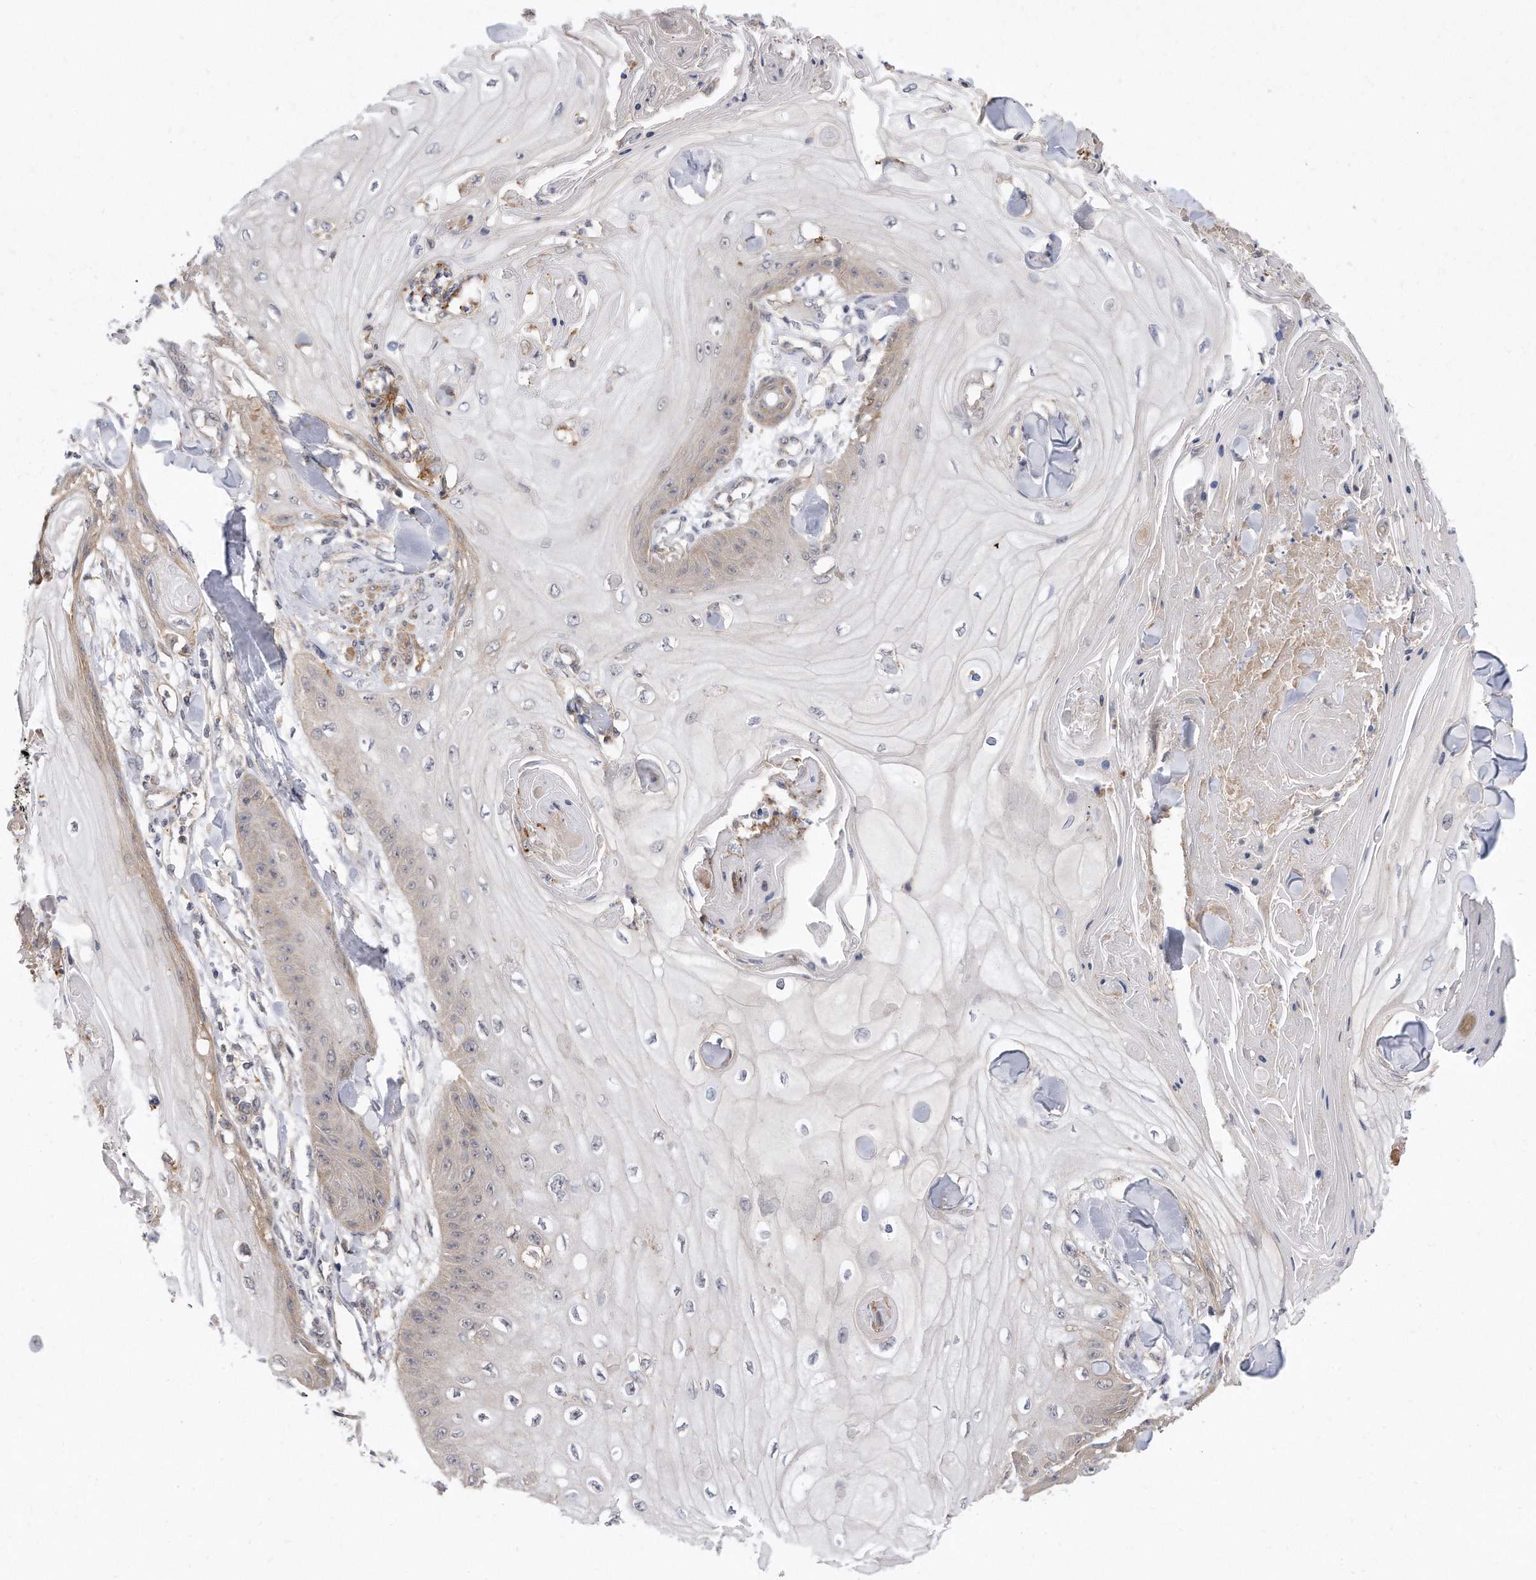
{"staining": {"intensity": "weak", "quantity": "<25%", "location": "cytoplasmic/membranous"}, "tissue": "skin cancer", "cell_type": "Tumor cells", "image_type": "cancer", "snomed": [{"axis": "morphology", "description": "Squamous cell carcinoma, NOS"}, {"axis": "topography", "description": "Skin"}], "caption": "Tumor cells are negative for protein expression in human skin cancer.", "gene": "TCP1", "patient": {"sex": "male", "age": 74}}